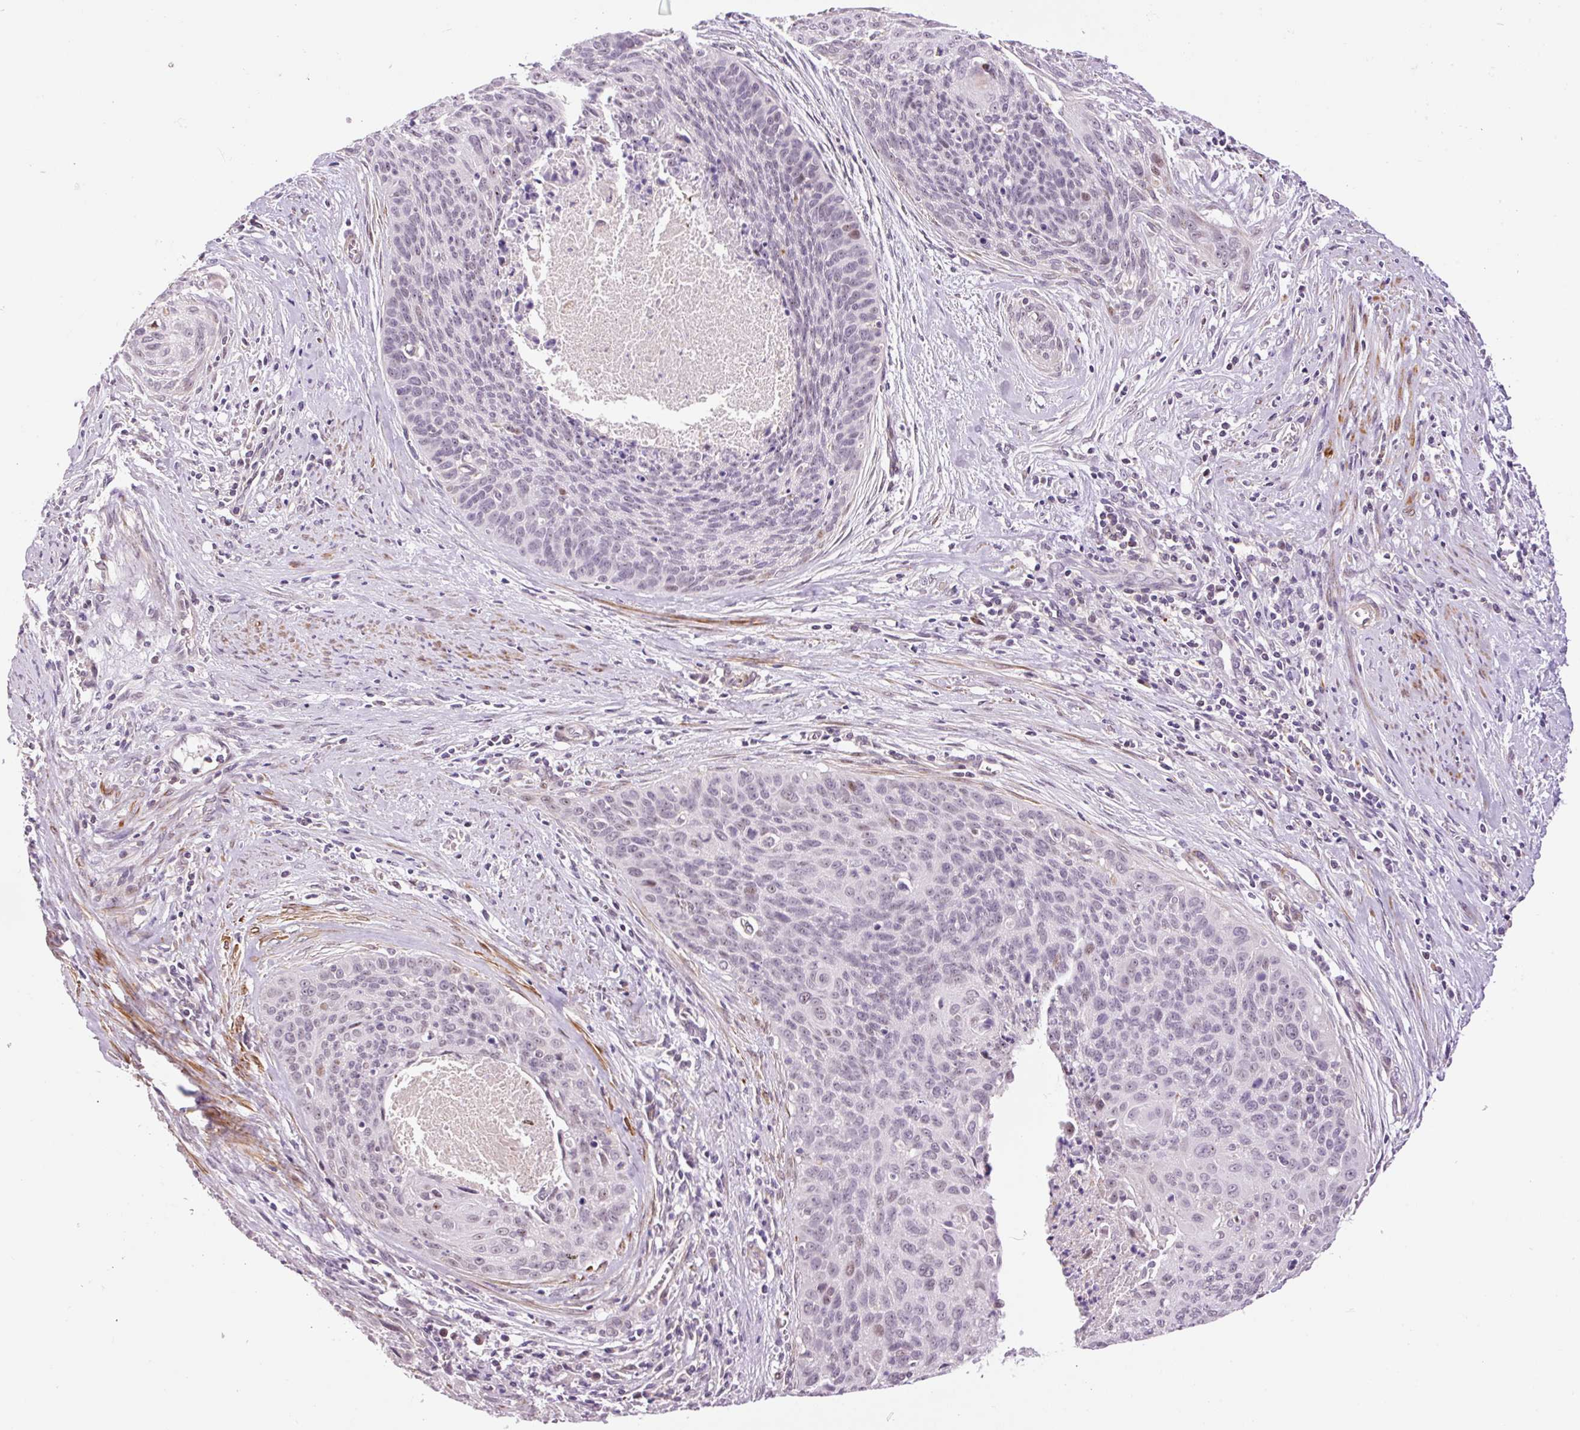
{"staining": {"intensity": "negative", "quantity": "none", "location": "none"}, "tissue": "cervical cancer", "cell_type": "Tumor cells", "image_type": "cancer", "snomed": [{"axis": "morphology", "description": "Squamous cell carcinoma, NOS"}, {"axis": "topography", "description": "Cervix"}], "caption": "Micrograph shows no significant protein expression in tumor cells of cervical cancer (squamous cell carcinoma). (Immunohistochemistry (ihc), brightfield microscopy, high magnification).", "gene": "HNF1A", "patient": {"sex": "female", "age": 55}}